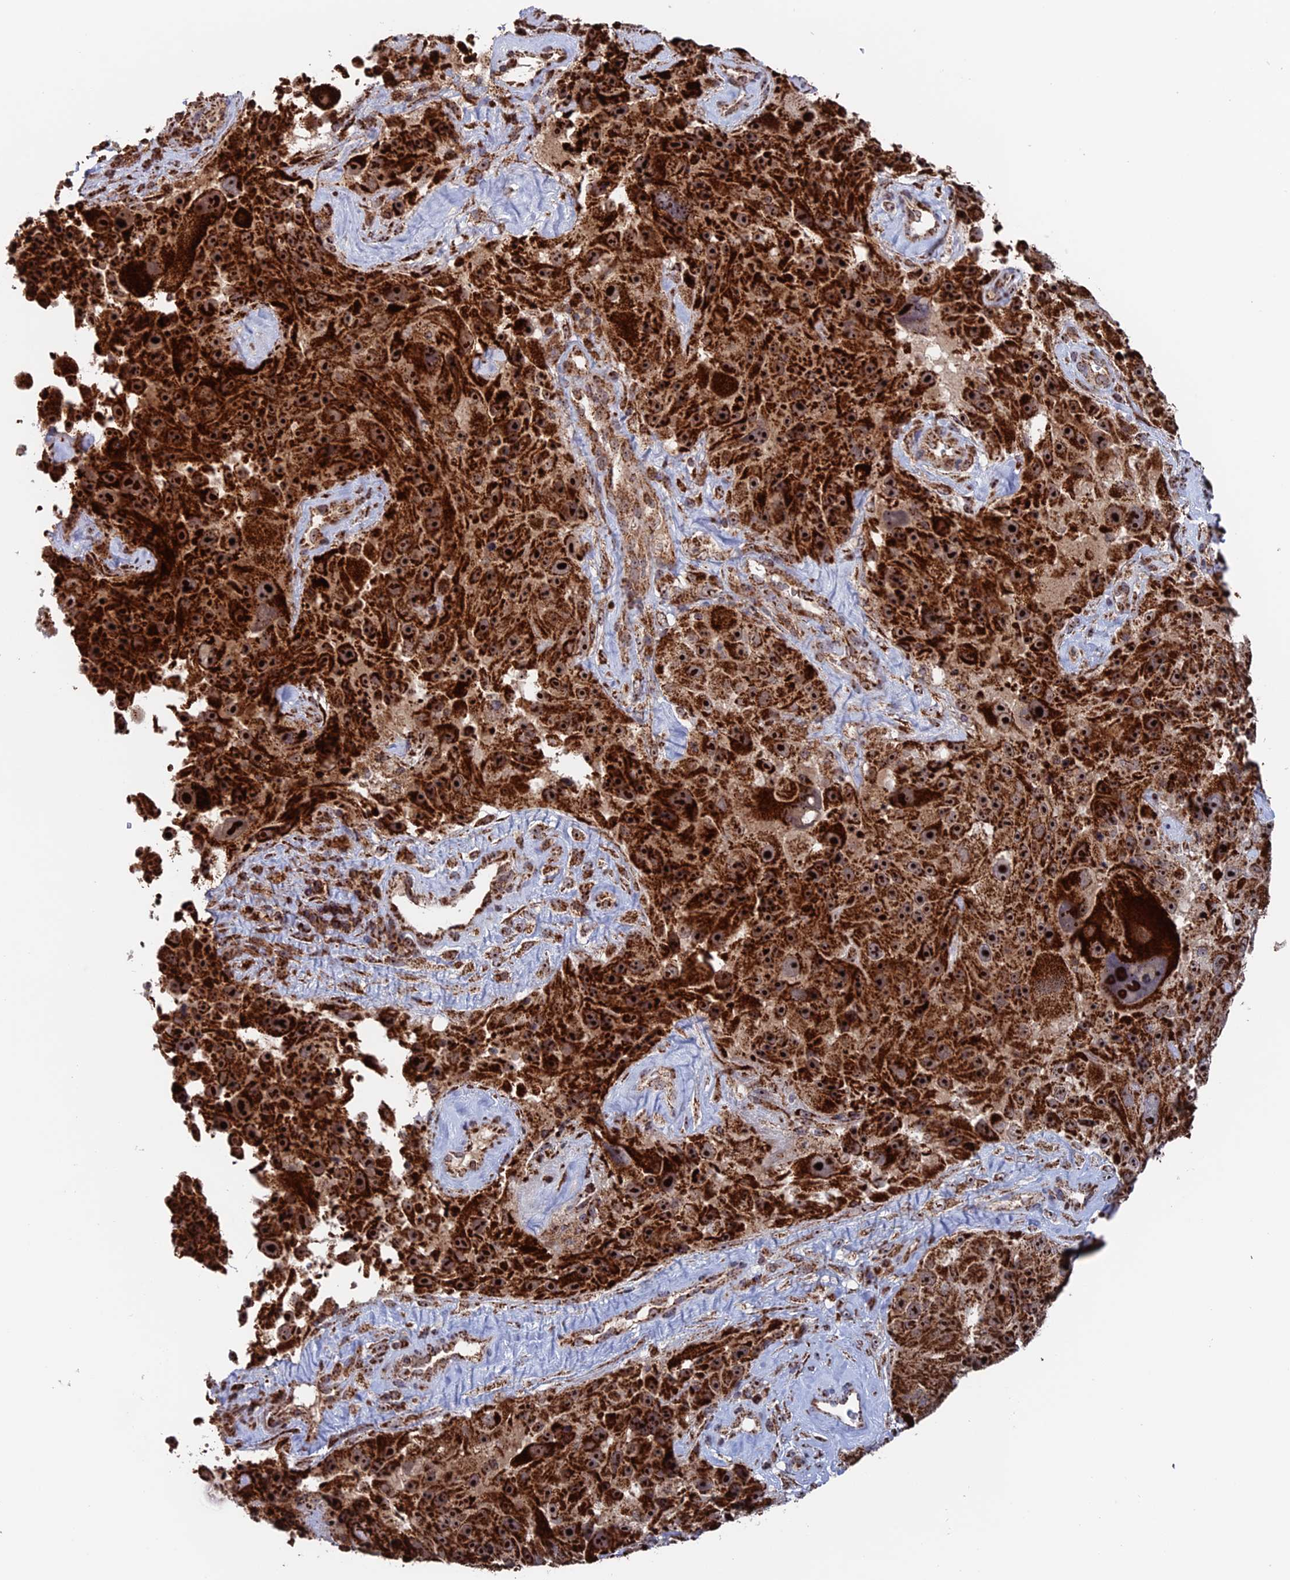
{"staining": {"intensity": "strong", "quantity": ">75%", "location": "cytoplasmic/membranous,nuclear"}, "tissue": "melanoma", "cell_type": "Tumor cells", "image_type": "cancer", "snomed": [{"axis": "morphology", "description": "Malignant melanoma, Metastatic site"}, {"axis": "topography", "description": "Lymph node"}], "caption": "A high-resolution photomicrograph shows immunohistochemistry staining of malignant melanoma (metastatic site), which displays strong cytoplasmic/membranous and nuclear positivity in approximately >75% of tumor cells. (DAB (3,3'-diaminobenzidine) = brown stain, brightfield microscopy at high magnification).", "gene": "DTYMK", "patient": {"sex": "male", "age": 62}}